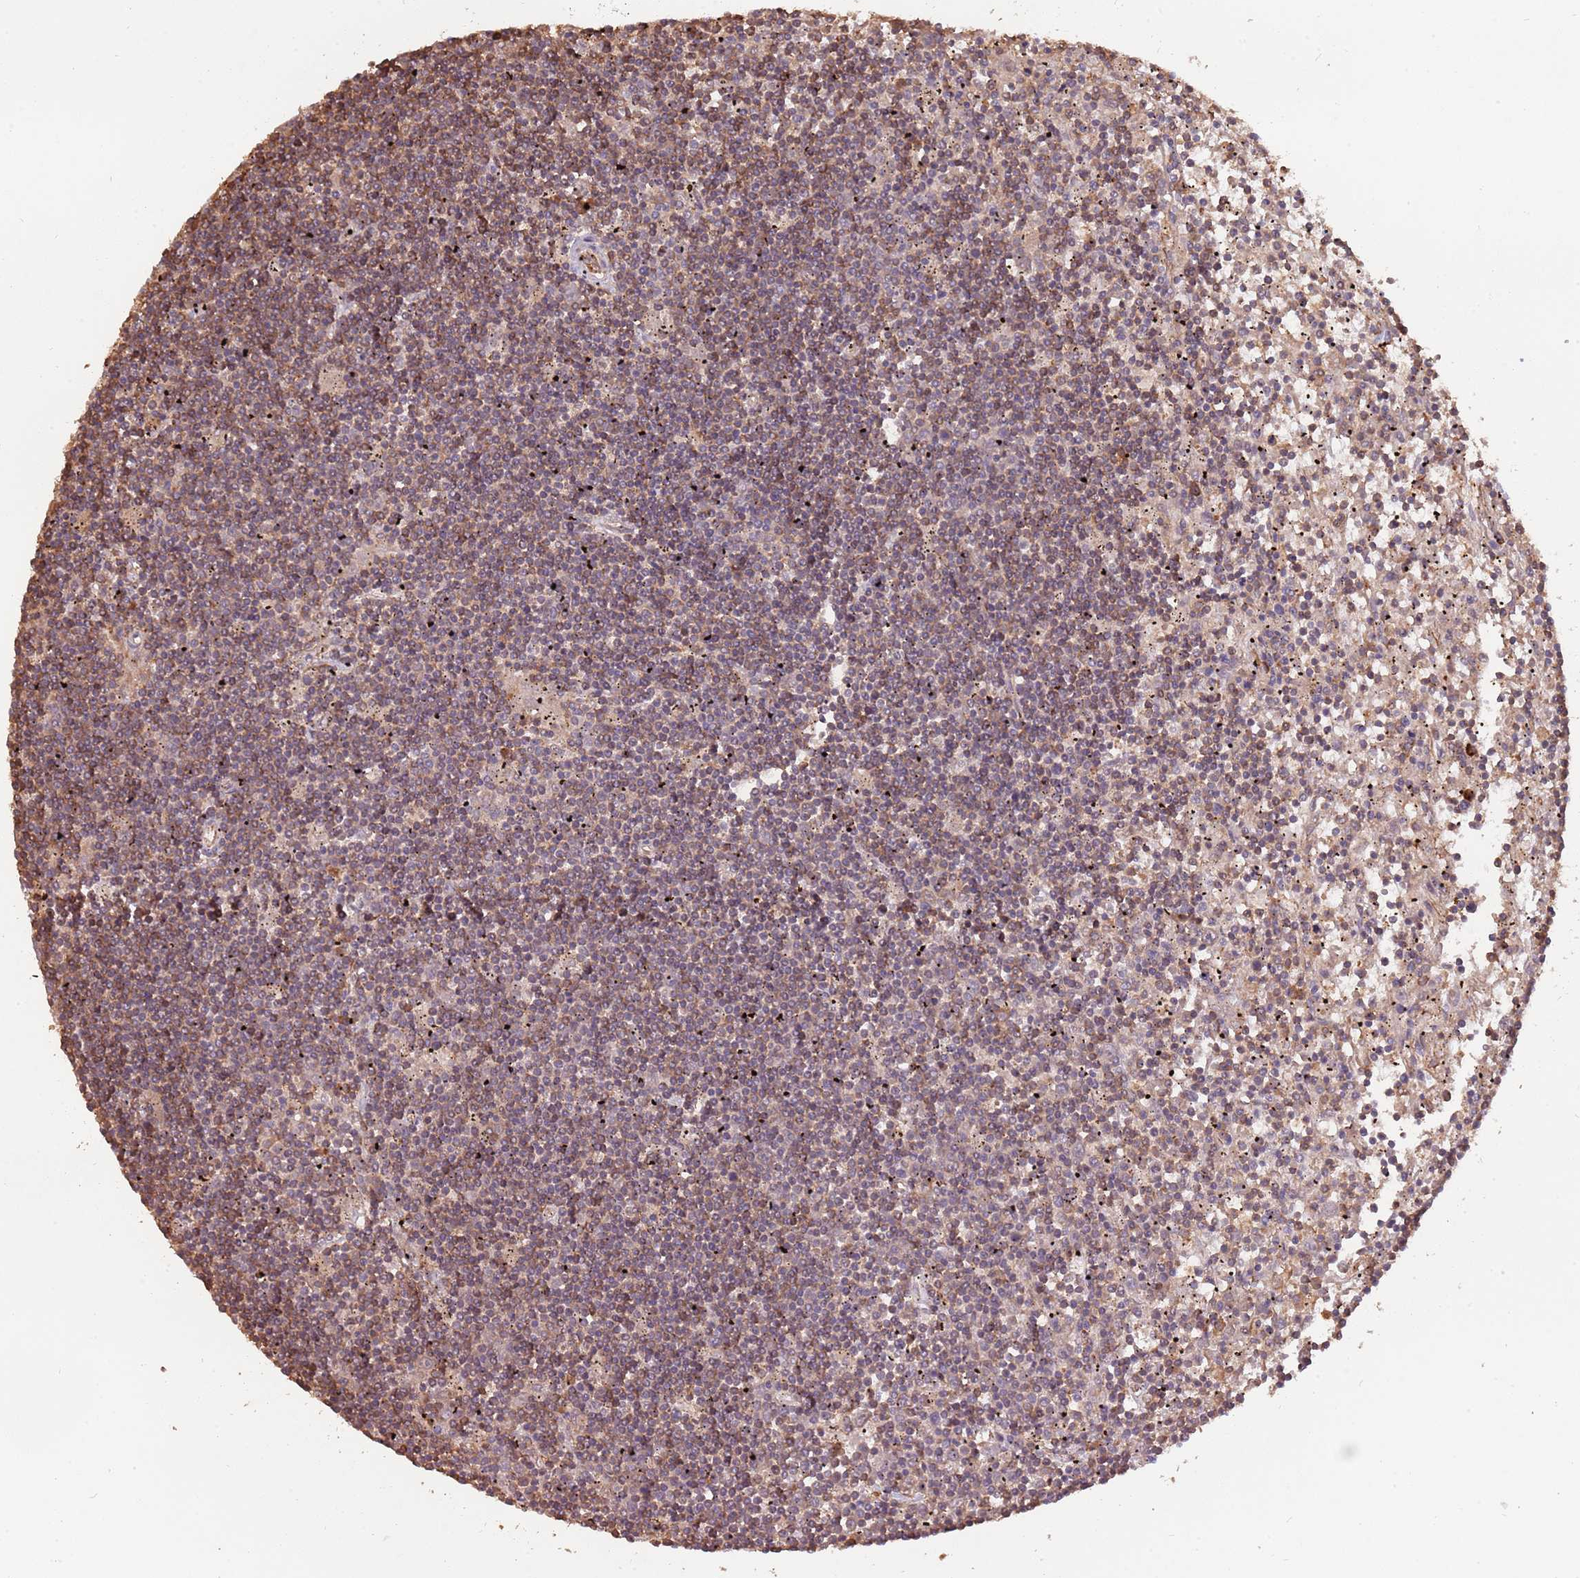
{"staining": {"intensity": "weak", "quantity": "25%-75%", "location": "cytoplasmic/membranous"}, "tissue": "lymphoma", "cell_type": "Tumor cells", "image_type": "cancer", "snomed": [{"axis": "morphology", "description": "Malignant lymphoma, non-Hodgkin's type, Low grade"}, {"axis": "topography", "description": "Spleen"}], "caption": "Lymphoma stained with immunohistochemistry (IHC) shows weak cytoplasmic/membranous expression in approximately 25%-75% of tumor cells.", "gene": "COG4", "patient": {"sex": "male", "age": 76}}